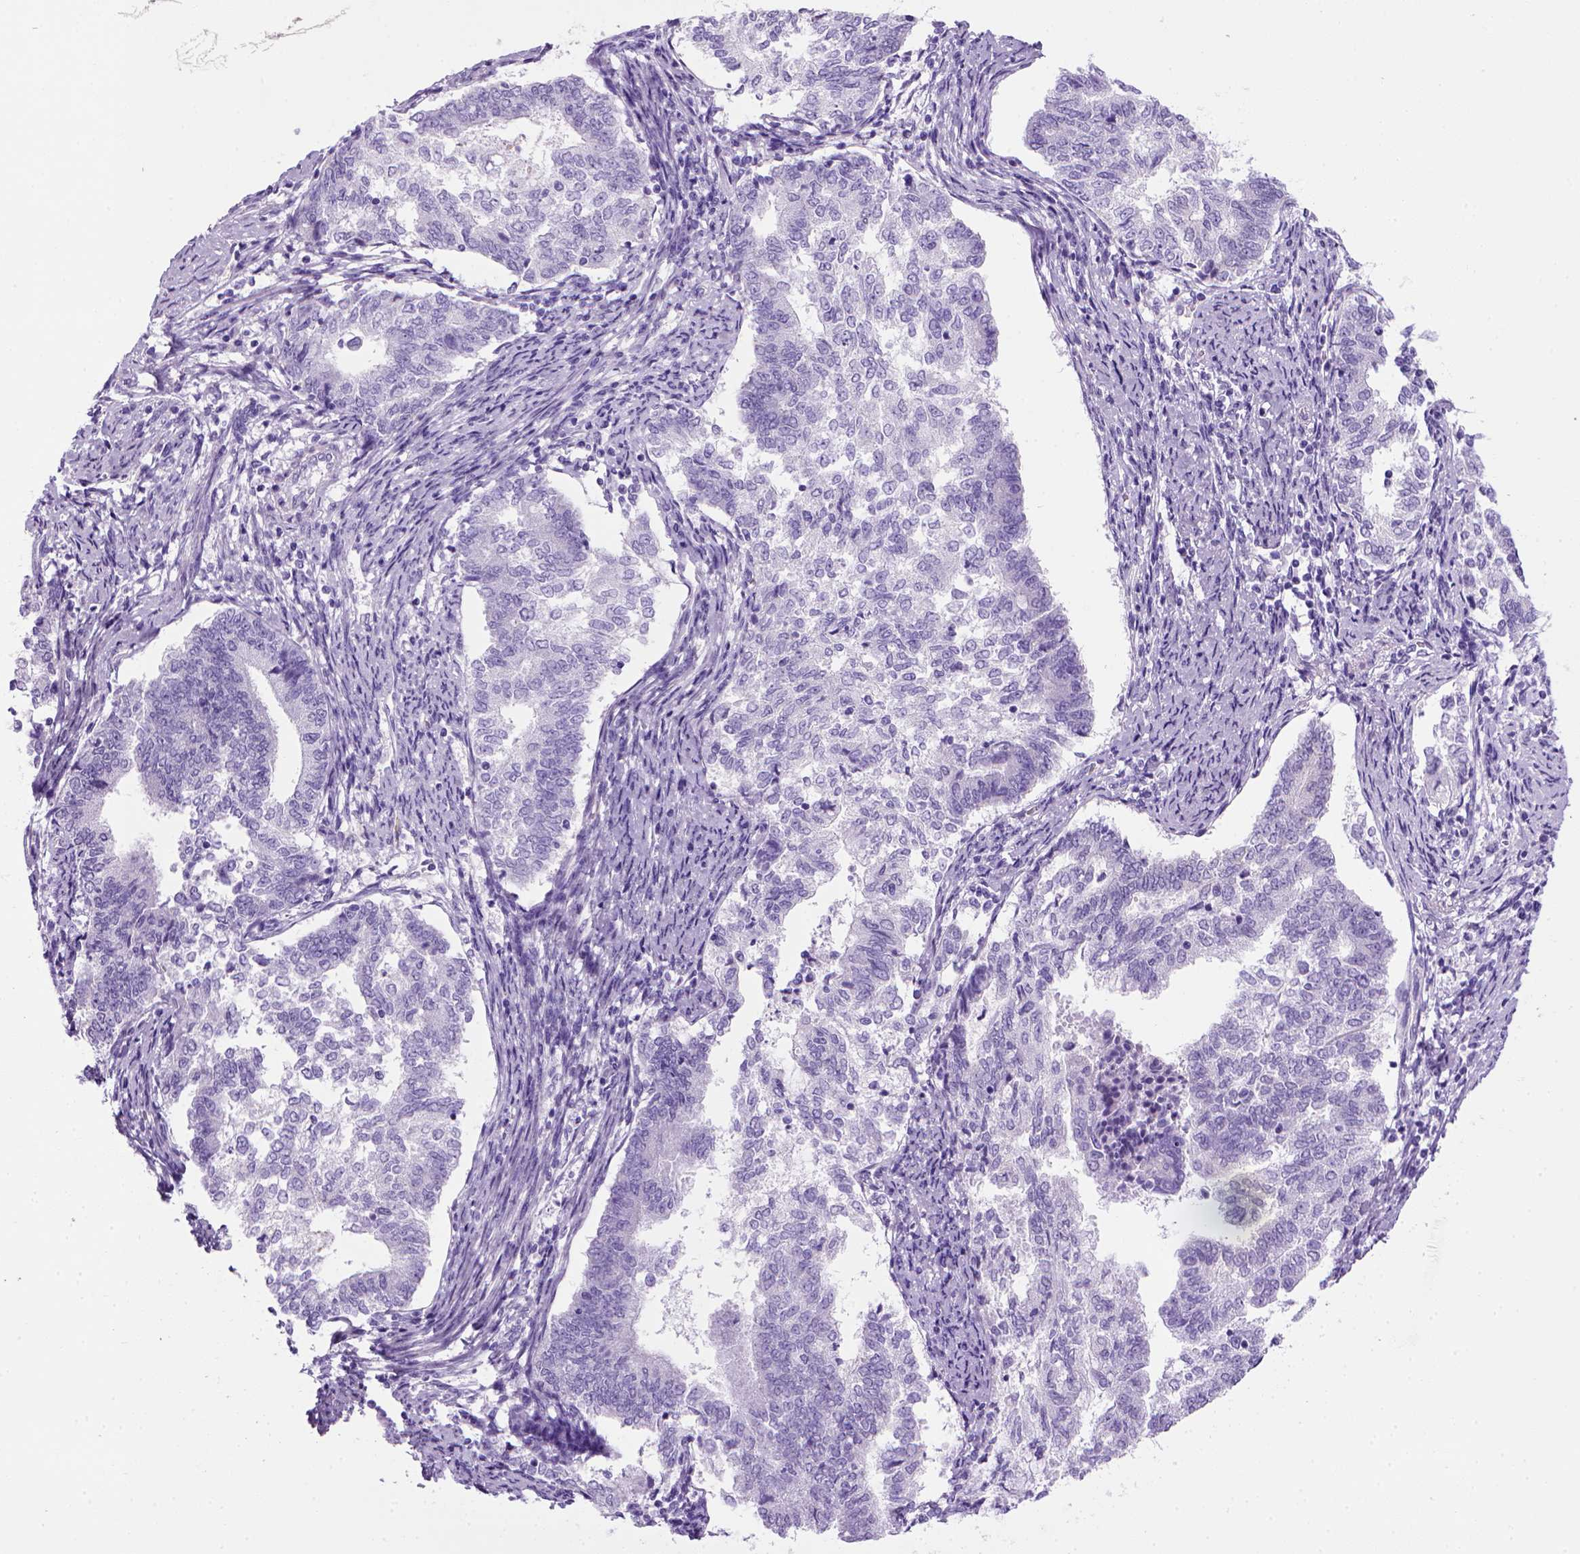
{"staining": {"intensity": "negative", "quantity": "none", "location": "none"}, "tissue": "endometrial cancer", "cell_type": "Tumor cells", "image_type": "cancer", "snomed": [{"axis": "morphology", "description": "Adenocarcinoma, NOS"}, {"axis": "topography", "description": "Endometrium"}], "caption": "Immunohistochemical staining of endometrial cancer demonstrates no significant expression in tumor cells. Brightfield microscopy of IHC stained with DAB (brown) and hematoxylin (blue), captured at high magnification.", "gene": "ARHGEF33", "patient": {"sex": "female", "age": 65}}